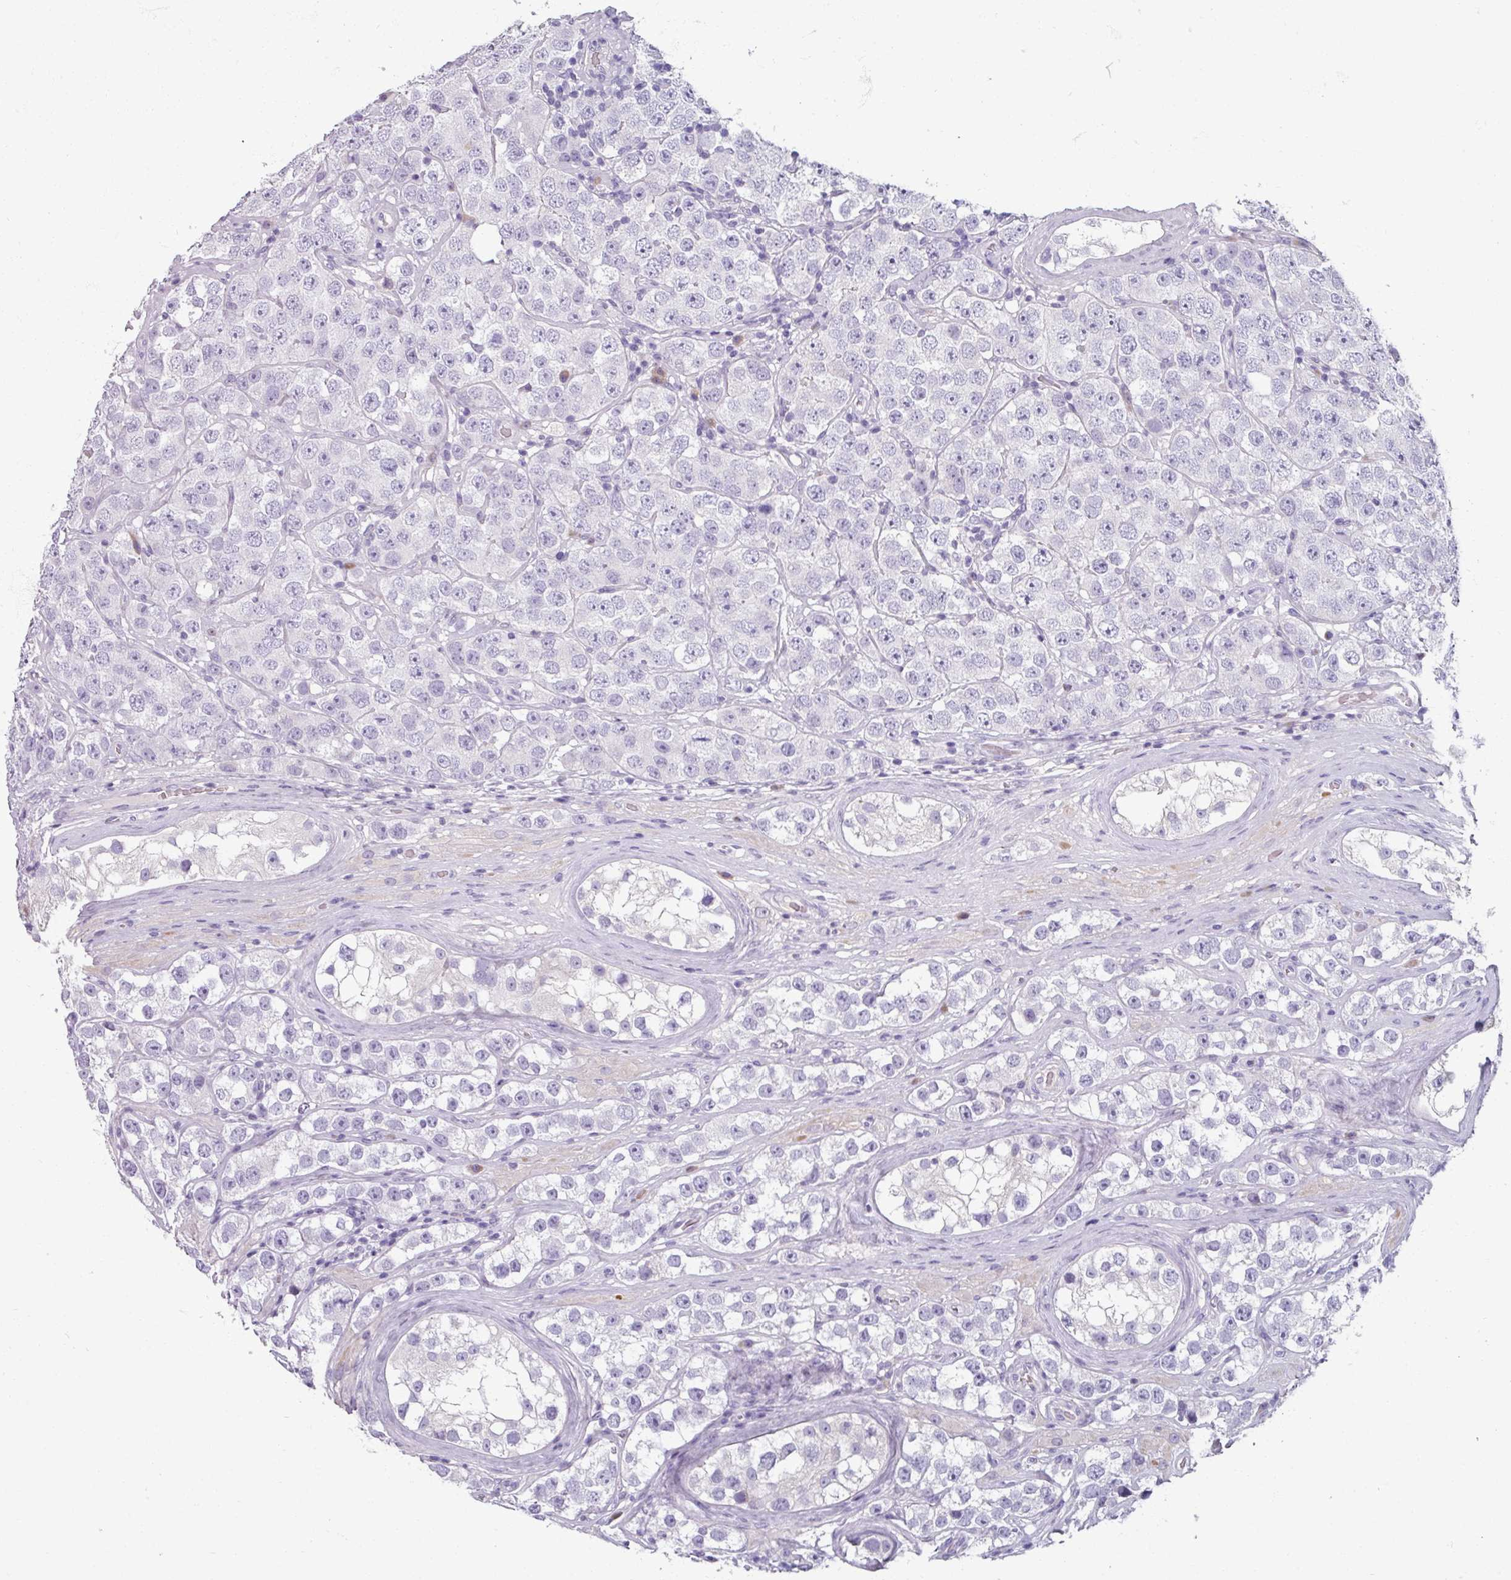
{"staining": {"intensity": "negative", "quantity": "none", "location": "none"}, "tissue": "testis cancer", "cell_type": "Tumor cells", "image_type": "cancer", "snomed": [{"axis": "morphology", "description": "Seminoma, NOS"}, {"axis": "topography", "description": "Testis"}], "caption": "Immunohistochemical staining of human seminoma (testis) shows no significant staining in tumor cells. (DAB immunohistochemistry with hematoxylin counter stain).", "gene": "SMIM11", "patient": {"sex": "male", "age": 28}}